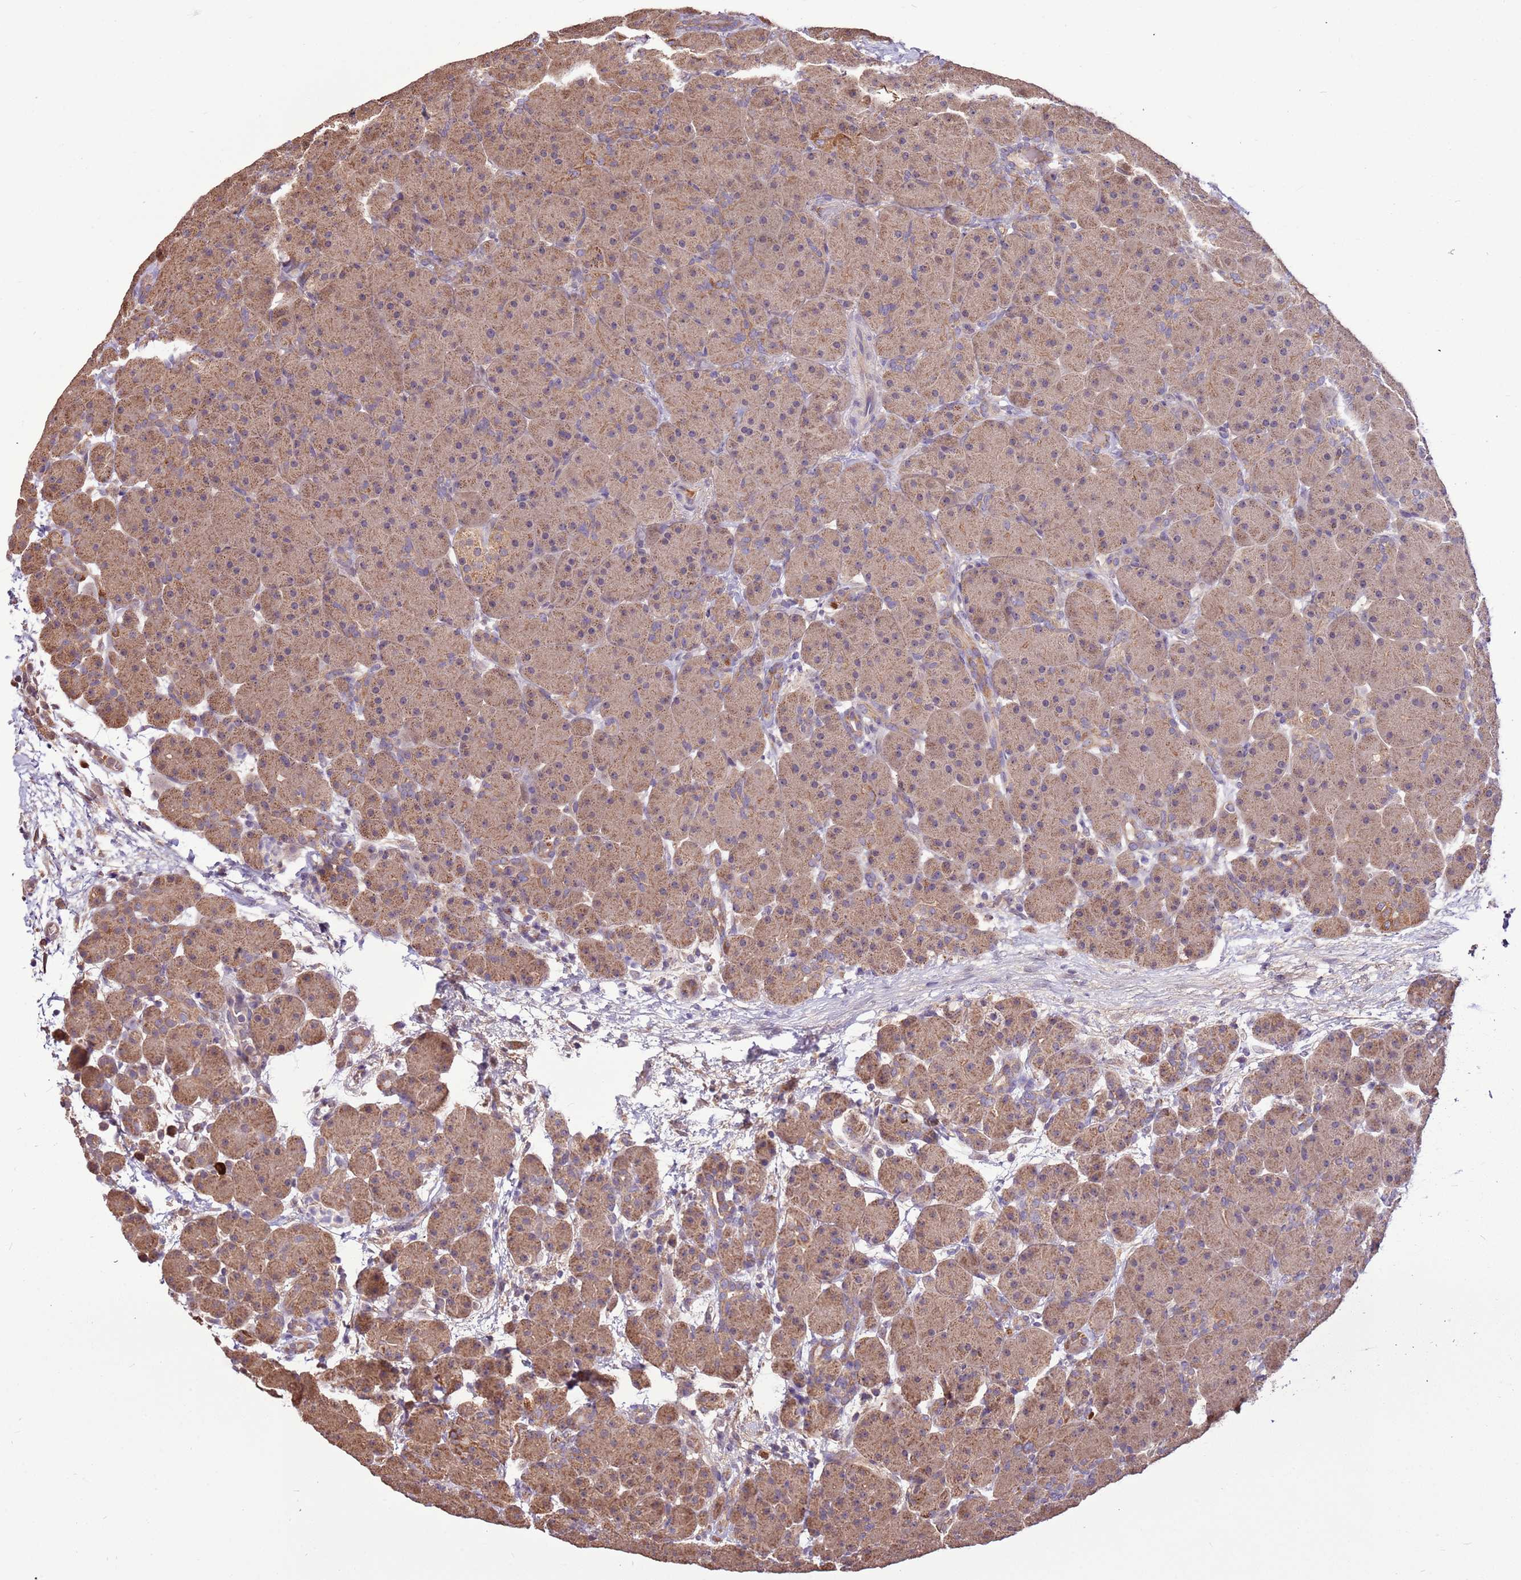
{"staining": {"intensity": "moderate", "quantity": ">75%", "location": "cytoplasmic/membranous"}, "tissue": "pancreas", "cell_type": "Exocrine glandular cells", "image_type": "normal", "snomed": [{"axis": "morphology", "description": "Normal tissue, NOS"}, {"axis": "topography", "description": "Pancreas"}], "caption": "Benign pancreas was stained to show a protein in brown. There is medium levels of moderate cytoplasmic/membranous expression in approximately >75% of exocrine glandular cells.", "gene": "BBS5", "patient": {"sex": "male", "age": 66}}